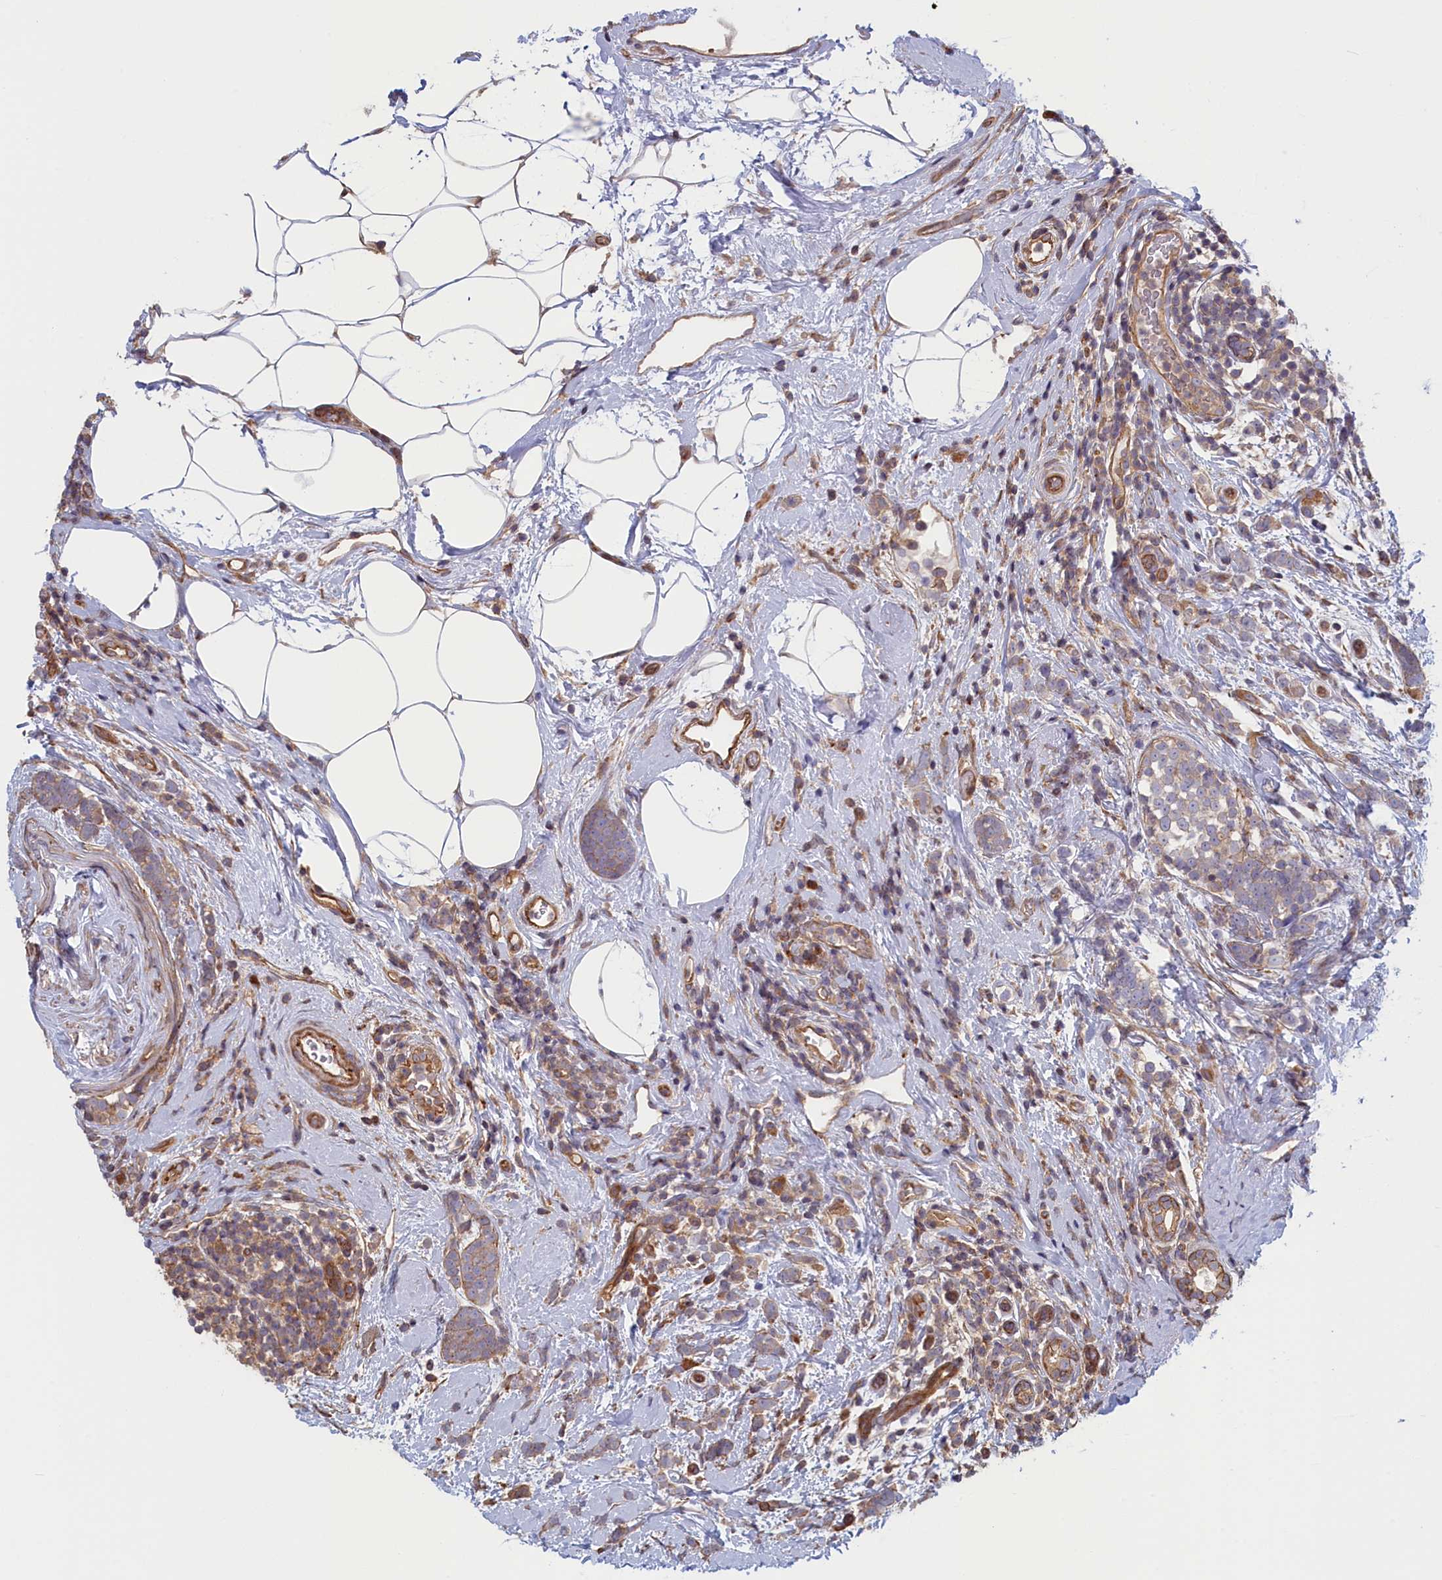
{"staining": {"intensity": "weak", "quantity": "25%-75%", "location": "cytoplasmic/membranous"}, "tissue": "breast cancer", "cell_type": "Tumor cells", "image_type": "cancer", "snomed": [{"axis": "morphology", "description": "Lobular carcinoma"}, {"axis": "topography", "description": "Breast"}], "caption": "A photomicrograph of breast cancer stained for a protein shows weak cytoplasmic/membranous brown staining in tumor cells.", "gene": "RILPL1", "patient": {"sex": "female", "age": 58}}